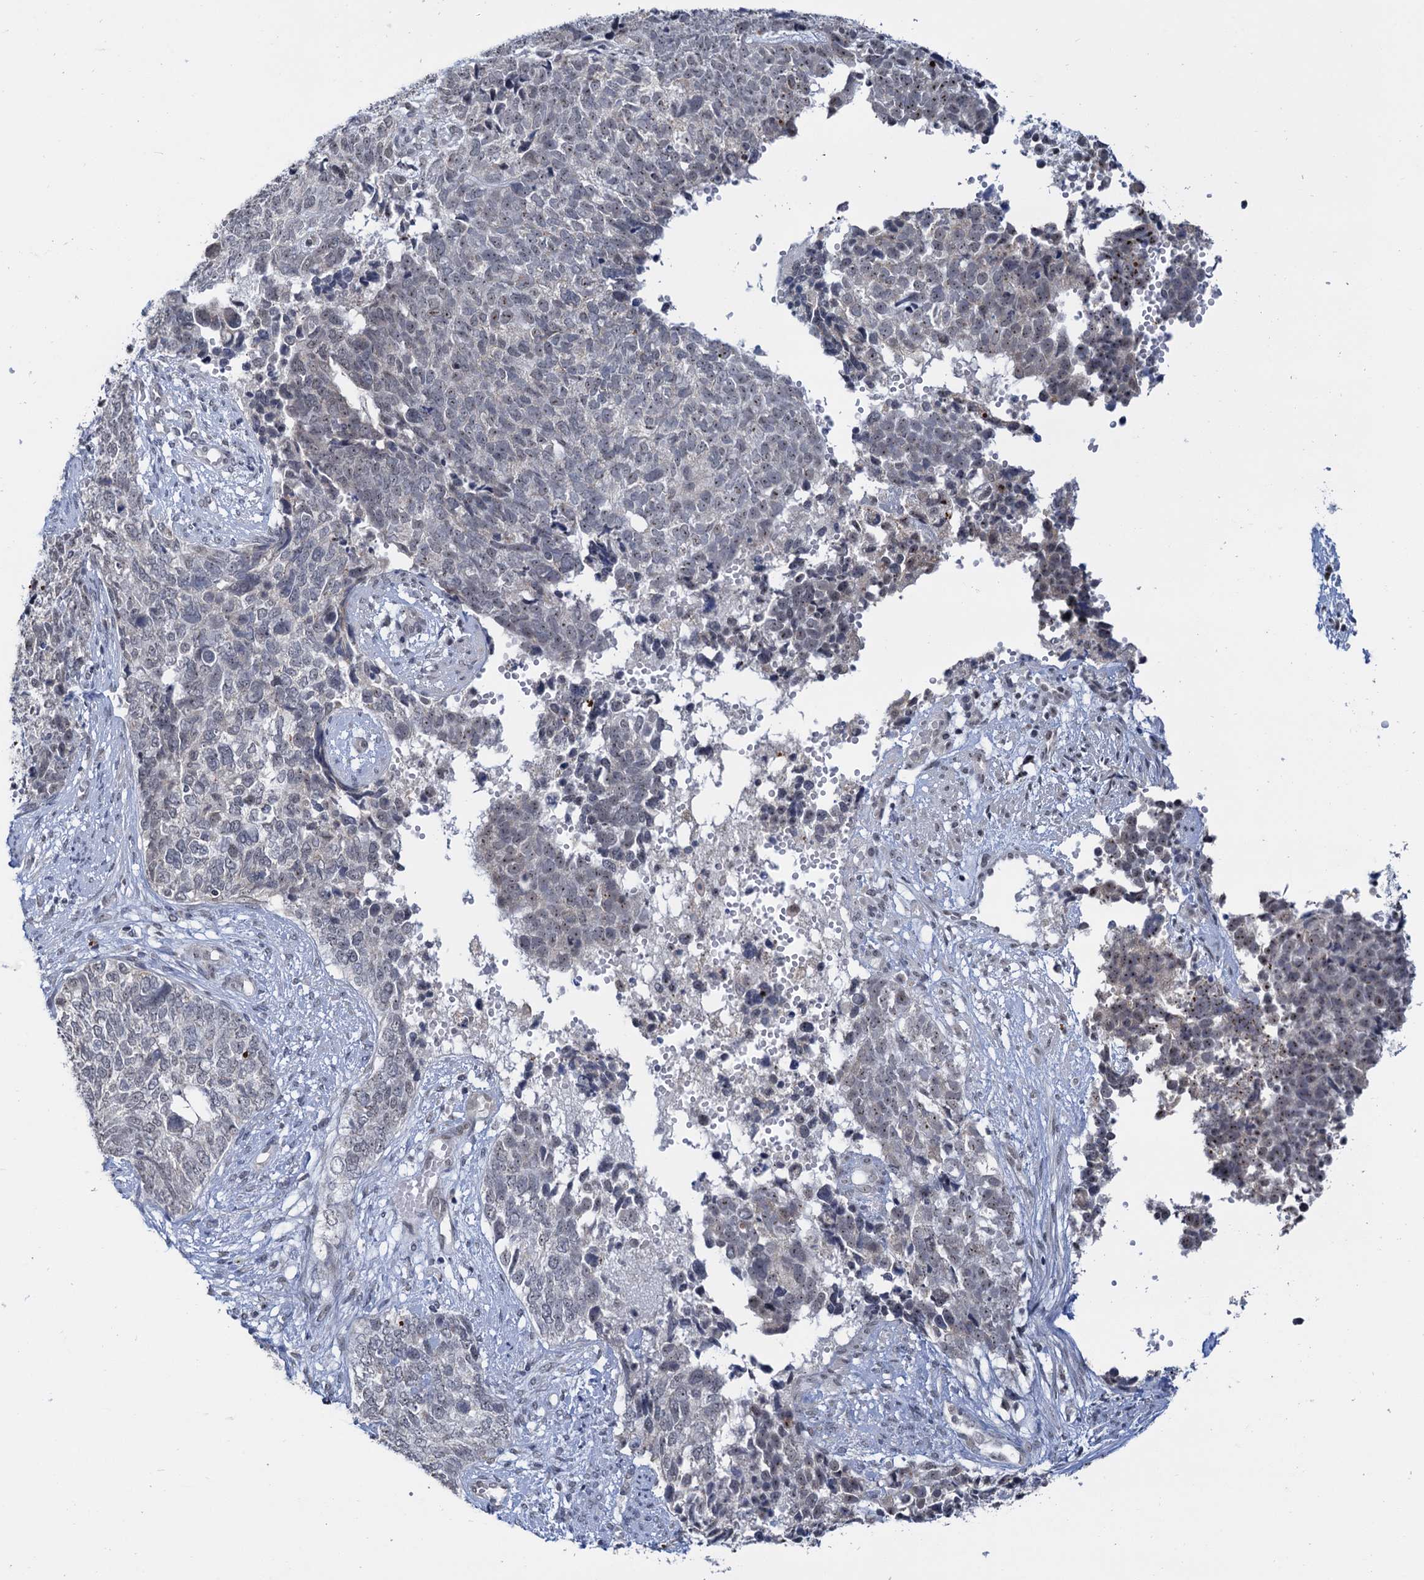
{"staining": {"intensity": "weak", "quantity": "<25%", "location": "nuclear"}, "tissue": "cervical cancer", "cell_type": "Tumor cells", "image_type": "cancer", "snomed": [{"axis": "morphology", "description": "Squamous cell carcinoma, NOS"}, {"axis": "topography", "description": "Cervix"}], "caption": "The photomicrograph demonstrates no staining of tumor cells in cervical squamous cell carcinoma. Brightfield microscopy of IHC stained with DAB (brown) and hematoxylin (blue), captured at high magnification.", "gene": "NAT10", "patient": {"sex": "female", "age": 63}}